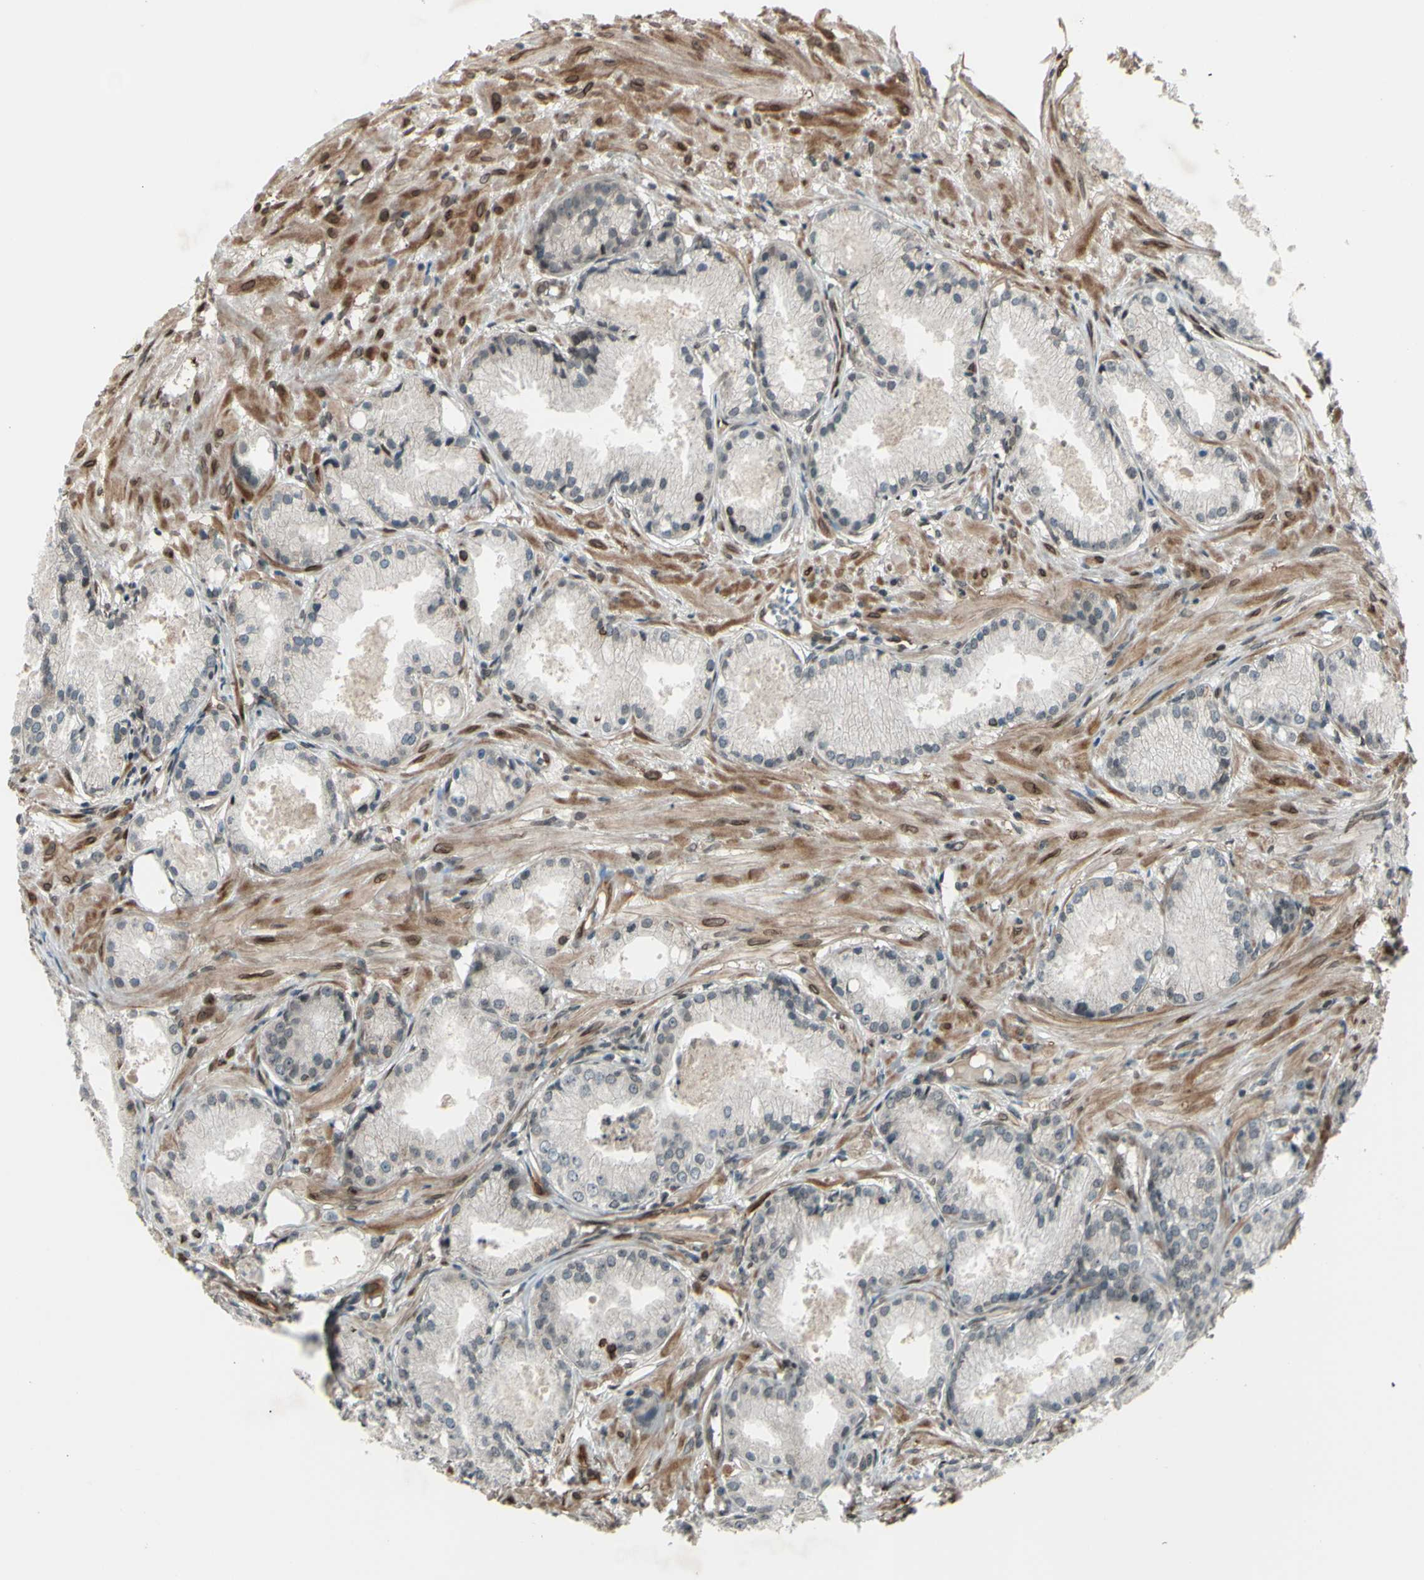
{"staining": {"intensity": "weak", "quantity": "25%-75%", "location": "cytoplasmic/membranous,nuclear"}, "tissue": "prostate cancer", "cell_type": "Tumor cells", "image_type": "cancer", "snomed": [{"axis": "morphology", "description": "Adenocarcinoma, Low grade"}, {"axis": "topography", "description": "Prostate"}], "caption": "A high-resolution micrograph shows immunohistochemistry (IHC) staining of prostate cancer (low-grade adenocarcinoma), which exhibits weak cytoplasmic/membranous and nuclear positivity in about 25%-75% of tumor cells. (Stains: DAB (3,3'-diaminobenzidine) in brown, nuclei in blue, Microscopy: brightfield microscopy at high magnification).", "gene": "MLF2", "patient": {"sex": "male", "age": 72}}